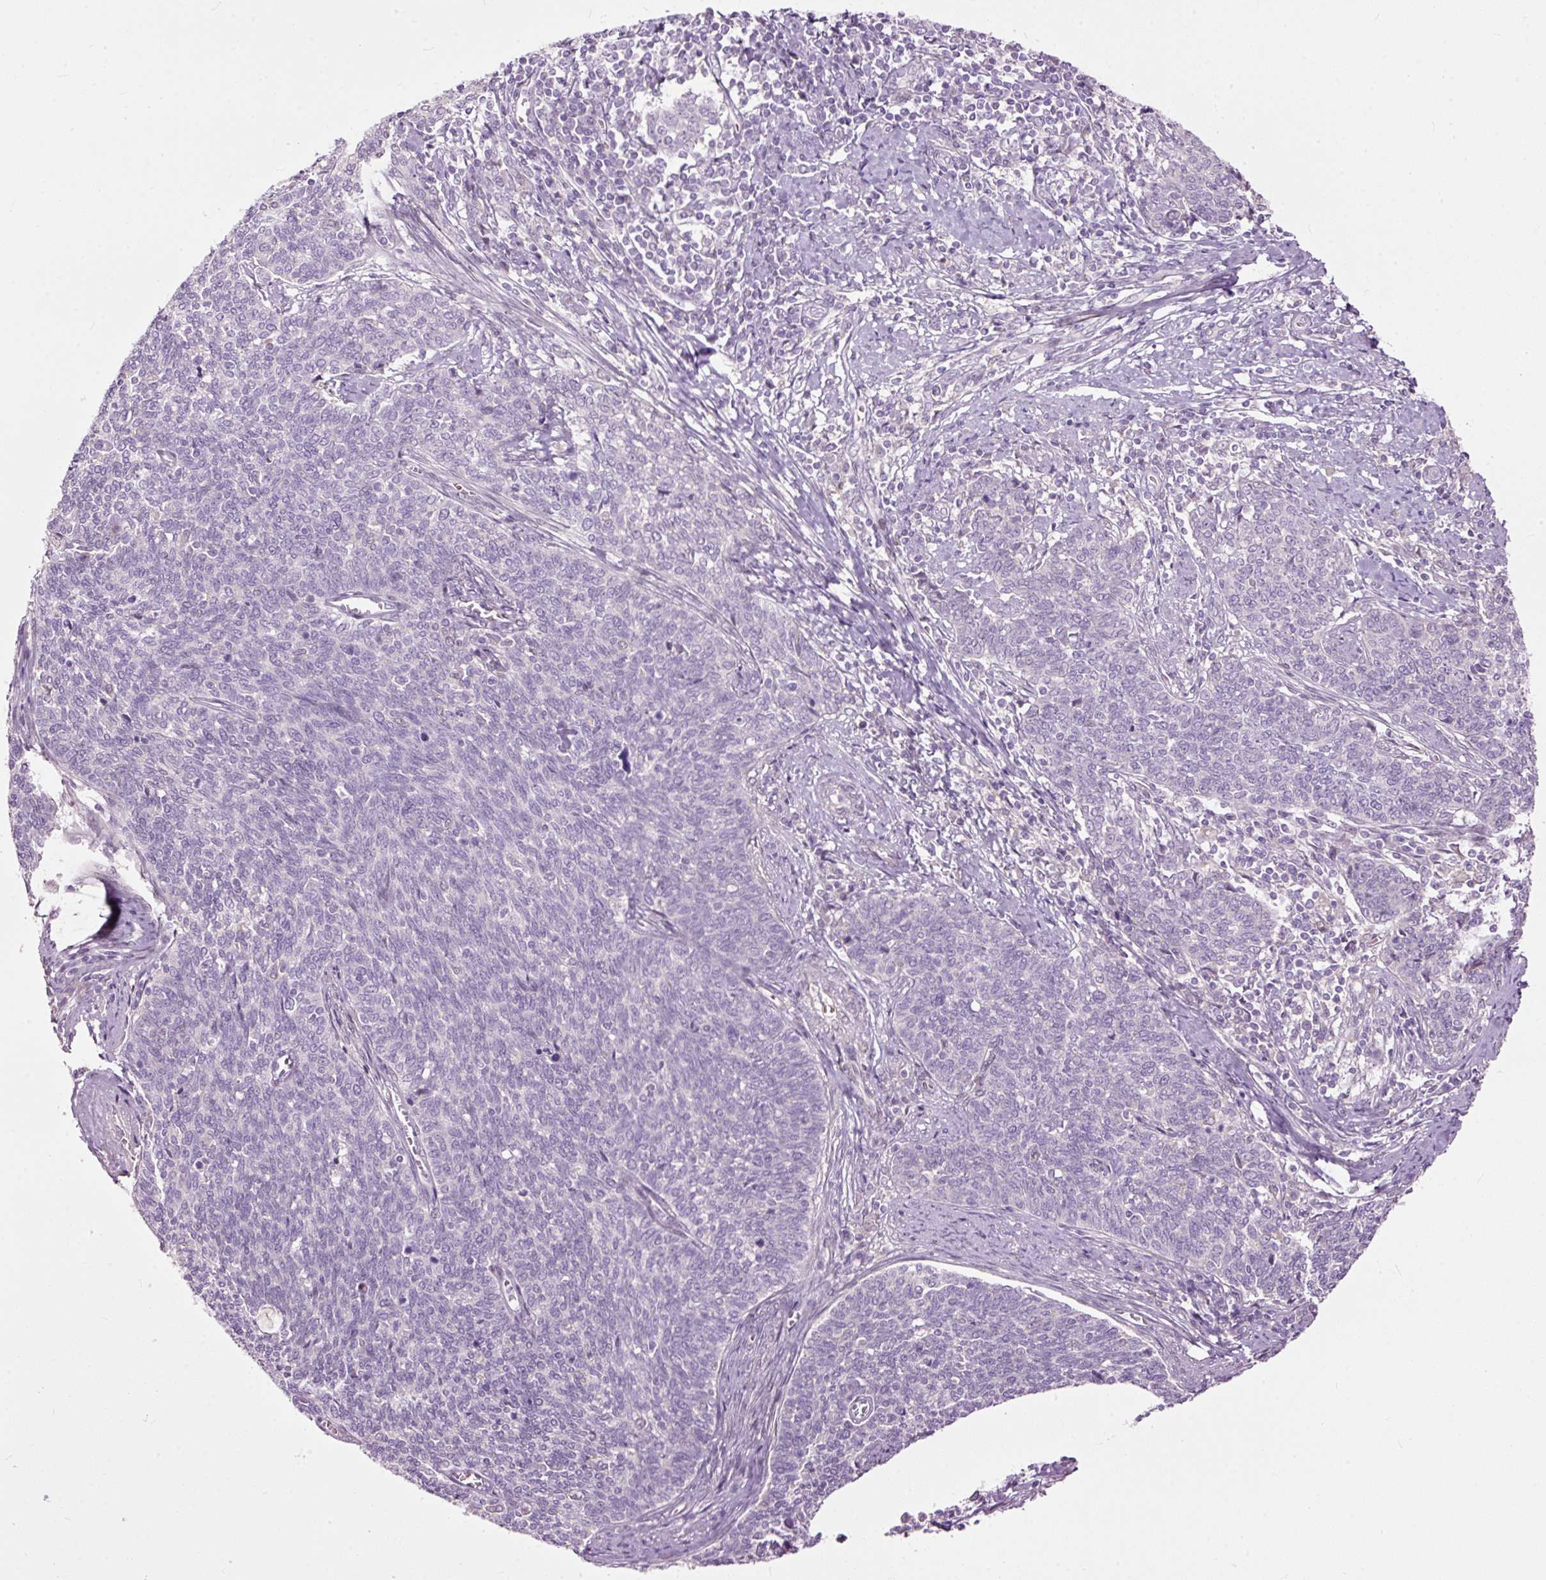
{"staining": {"intensity": "negative", "quantity": "none", "location": "none"}, "tissue": "cervical cancer", "cell_type": "Tumor cells", "image_type": "cancer", "snomed": [{"axis": "morphology", "description": "Squamous cell carcinoma, NOS"}, {"axis": "topography", "description": "Cervix"}], "caption": "Tumor cells are negative for protein expression in human cervical squamous cell carcinoma.", "gene": "FCRL4", "patient": {"sex": "female", "age": 39}}